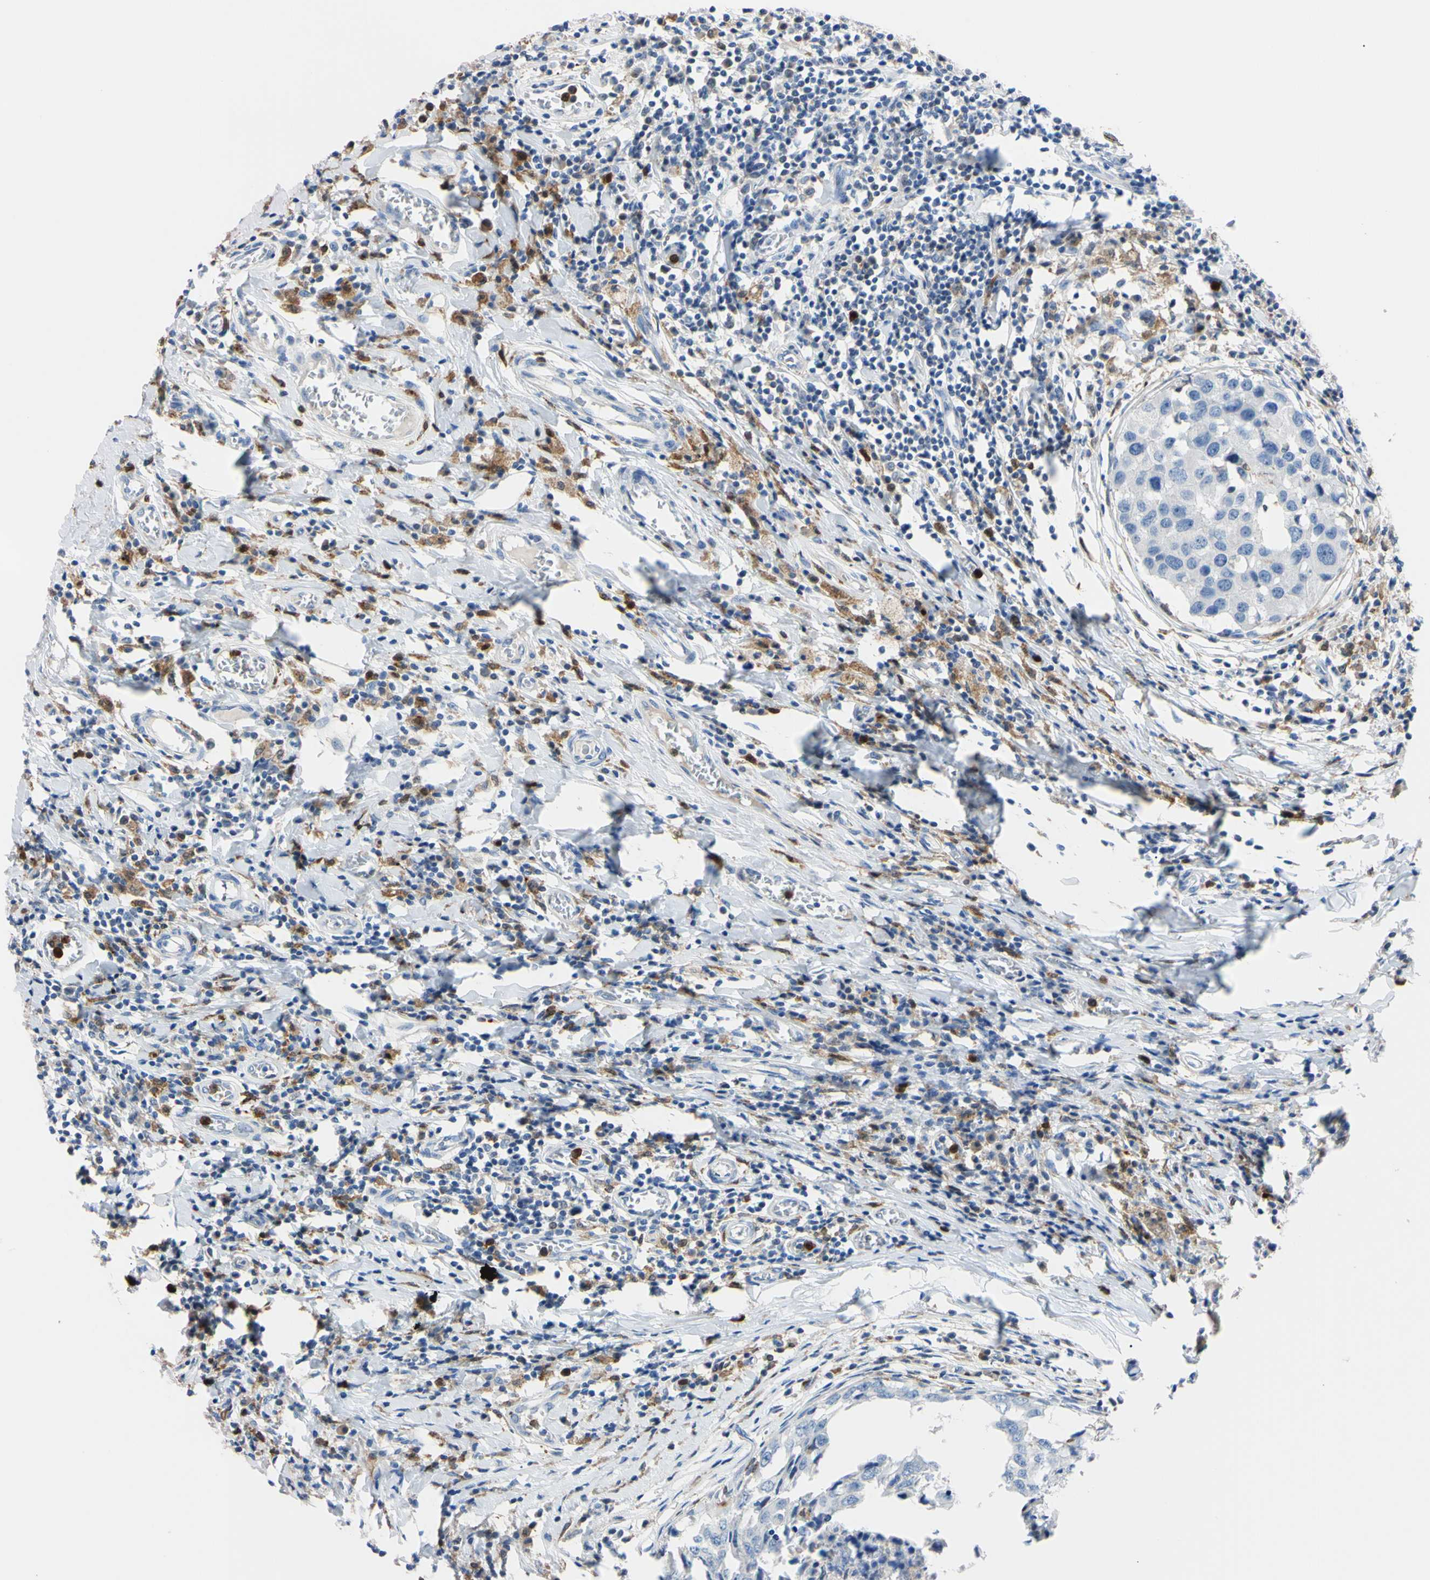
{"staining": {"intensity": "negative", "quantity": "none", "location": "none"}, "tissue": "breast cancer", "cell_type": "Tumor cells", "image_type": "cancer", "snomed": [{"axis": "morphology", "description": "Duct carcinoma"}, {"axis": "topography", "description": "Breast"}], "caption": "A high-resolution micrograph shows IHC staining of breast infiltrating ductal carcinoma, which exhibits no significant expression in tumor cells.", "gene": "NCF4", "patient": {"sex": "female", "age": 27}}